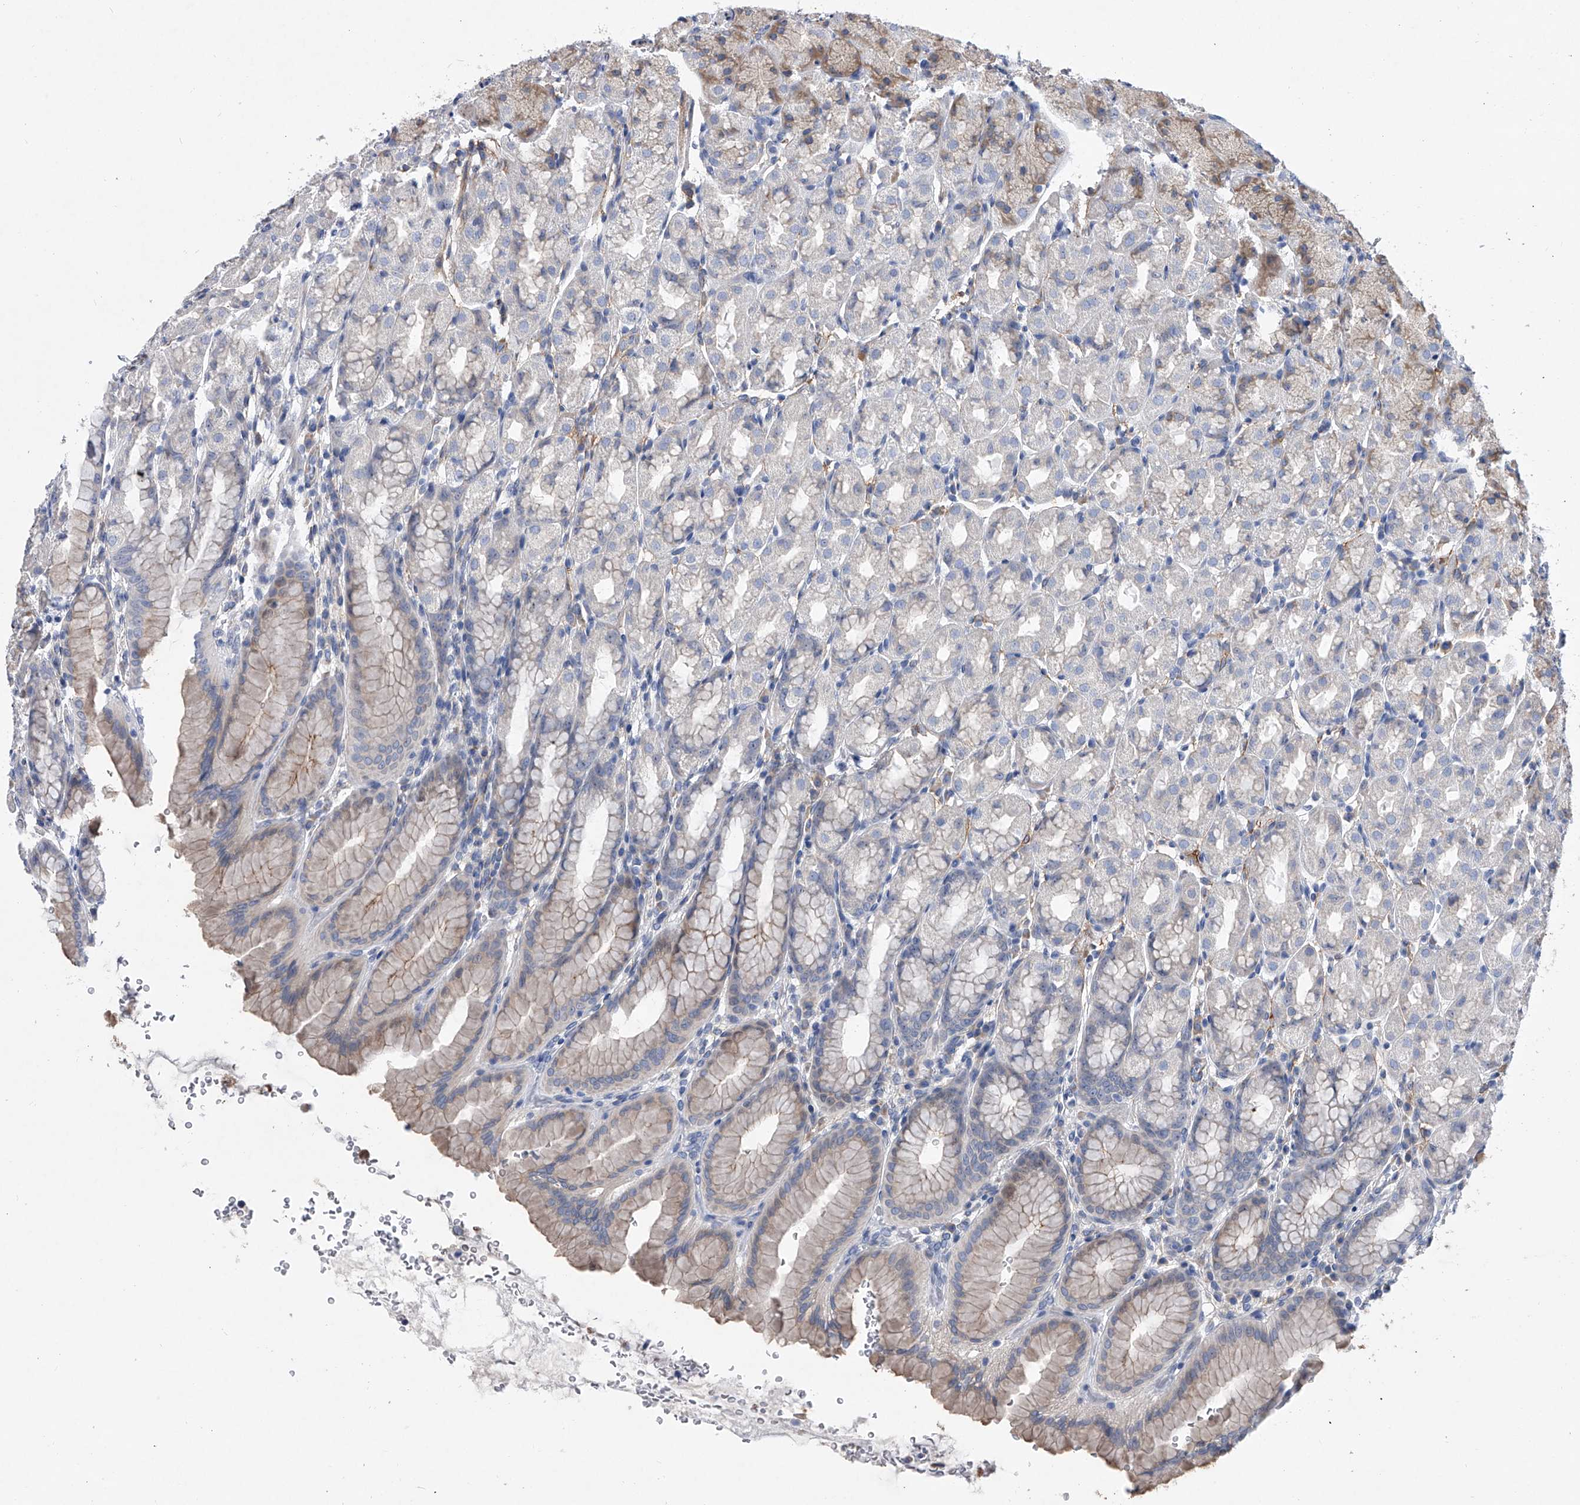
{"staining": {"intensity": "moderate", "quantity": "<25%", "location": "cytoplasmic/membranous"}, "tissue": "stomach", "cell_type": "Glandular cells", "image_type": "normal", "snomed": [{"axis": "morphology", "description": "Normal tissue, NOS"}, {"axis": "topography", "description": "Stomach"}], "caption": "Protein staining reveals moderate cytoplasmic/membranous staining in approximately <25% of glandular cells in unremarkable stomach.", "gene": "ALG14", "patient": {"sex": "male", "age": 42}}